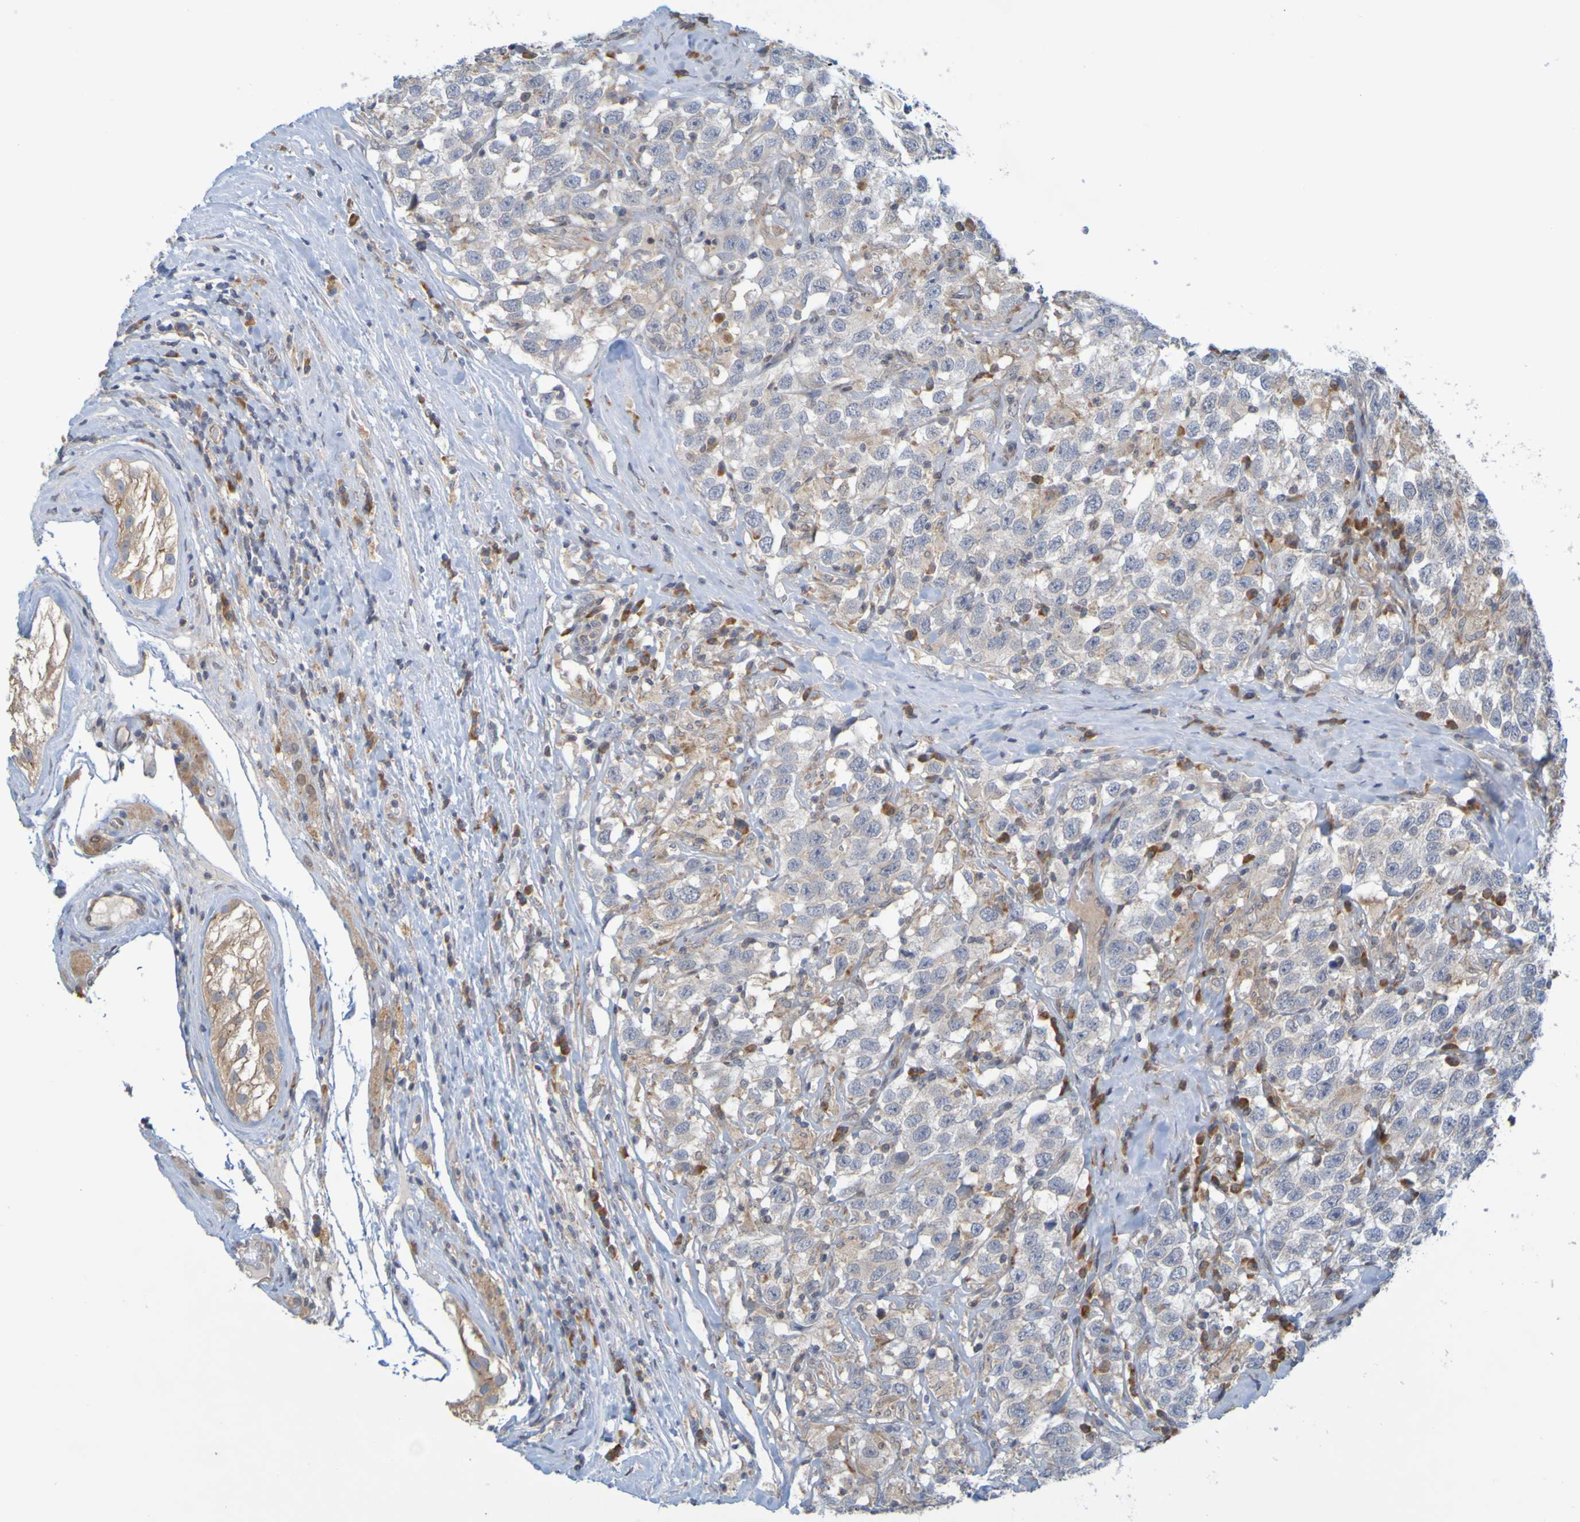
{"staining": {"intensity": "weak", "quantity": ">75%", "location": "cytoplasmic/membranous"}, "tissue": "testis cancer", "cell_type": "Tumor cells", "image_type": "cancer", "snomed": [{"axis": "morphology", "description": "Seminoma, NOS"}, {"axis": "topography", "description": "Testis"}], "caption": "This is an image of immunohistochemistry (IHC) staining of testis seminoma, which shows weak staining in the cytoplasmic/membranous of tumor cells.", "gene": "MOGS", "patient": {"sex": "male", "age": 41}}